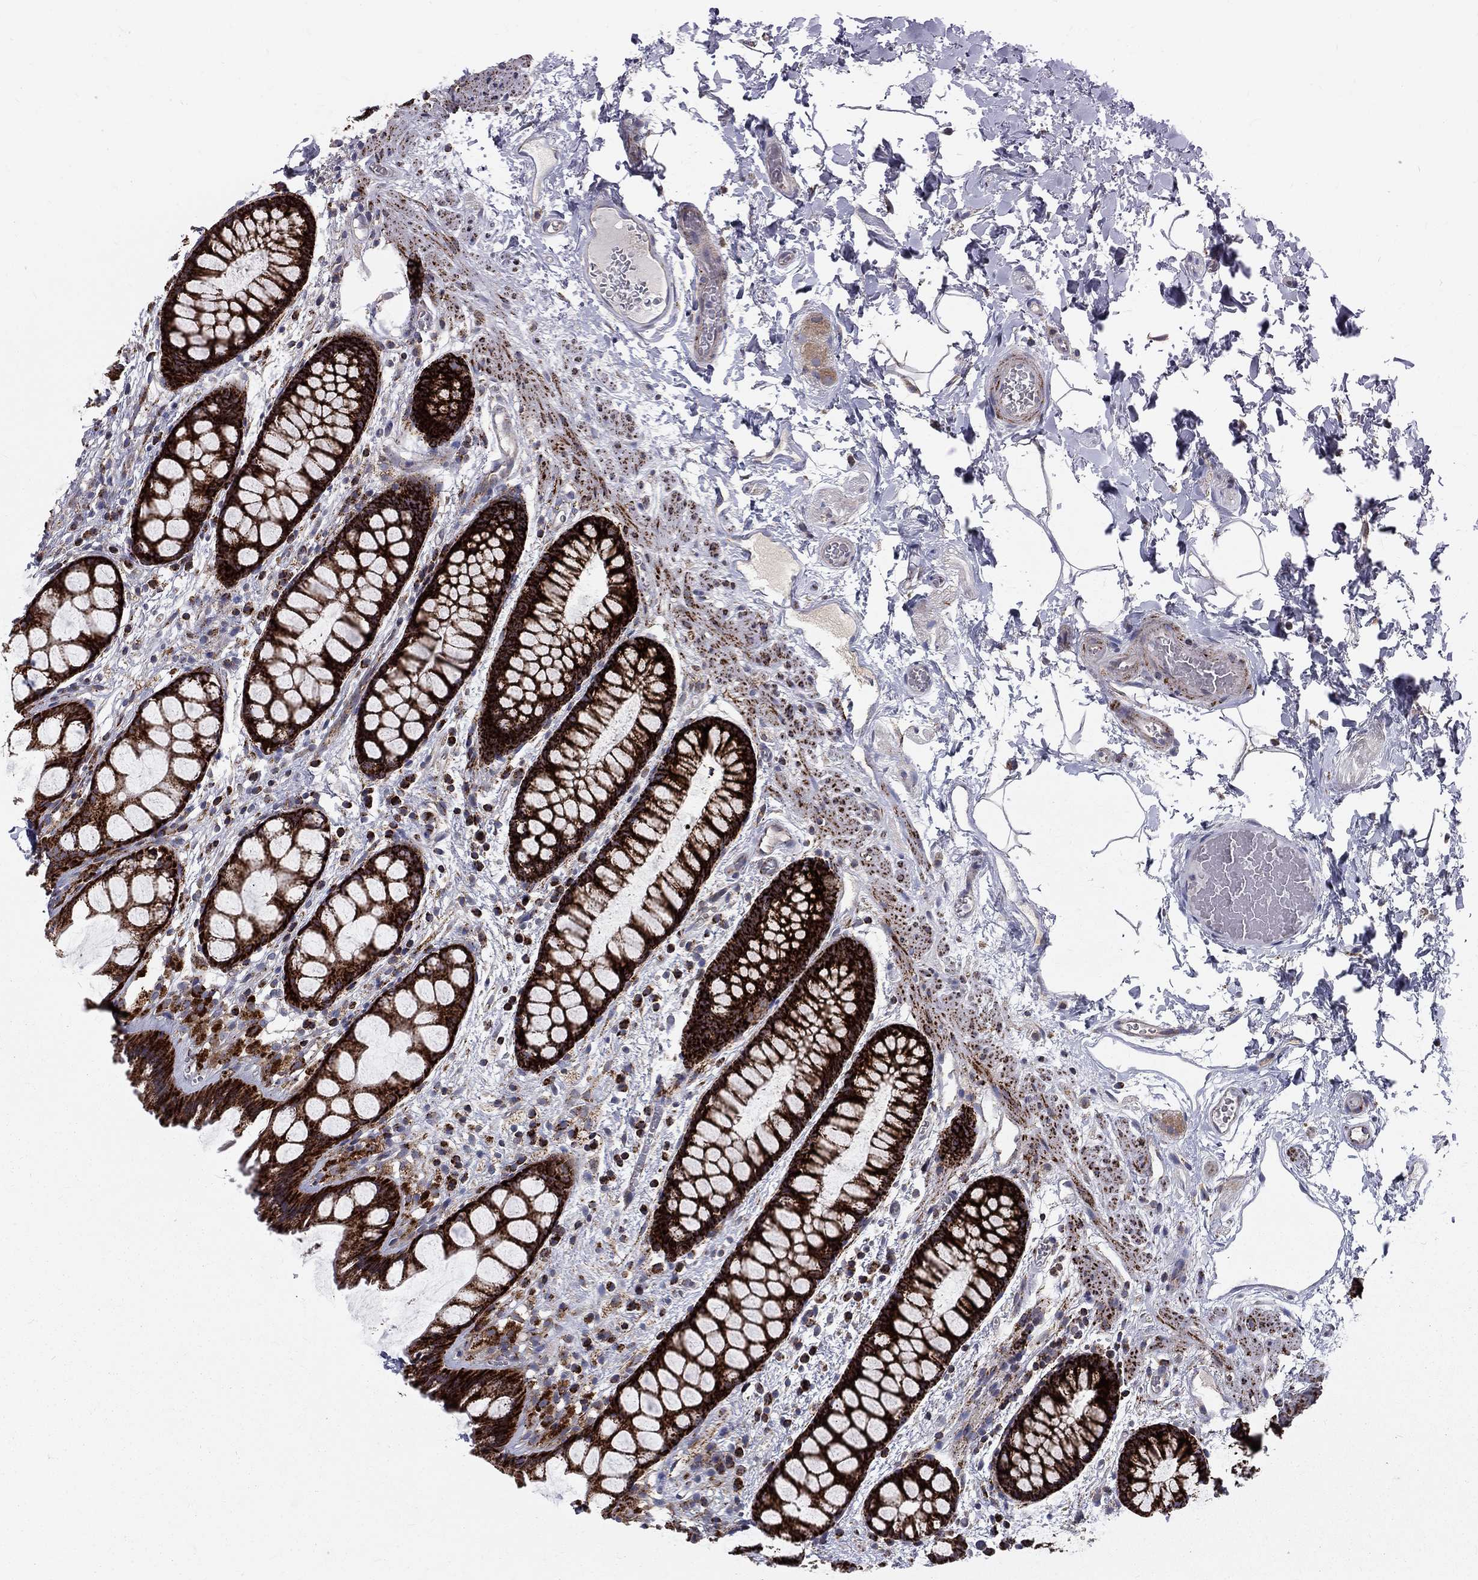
{"staining": {"intensity": "strong", "quantity": ">75%", "location": "cytoplasmic/membranous"}, "tissue": "rectum", "cell_type": "Glandular cells", "image_type": "normal", "snomed": [{"axis": "morphology", "description": "Normal tissue, NOS"}, {"axis": "topography", "description": "Rectum"}], "caption": "Benign rectum demonstrates strong cytoplasmic/membranous positivity in approximately >75% of glandular cells.", "gene": "ALDH1B1", "patient": {"sex": "female", "age": 62}}